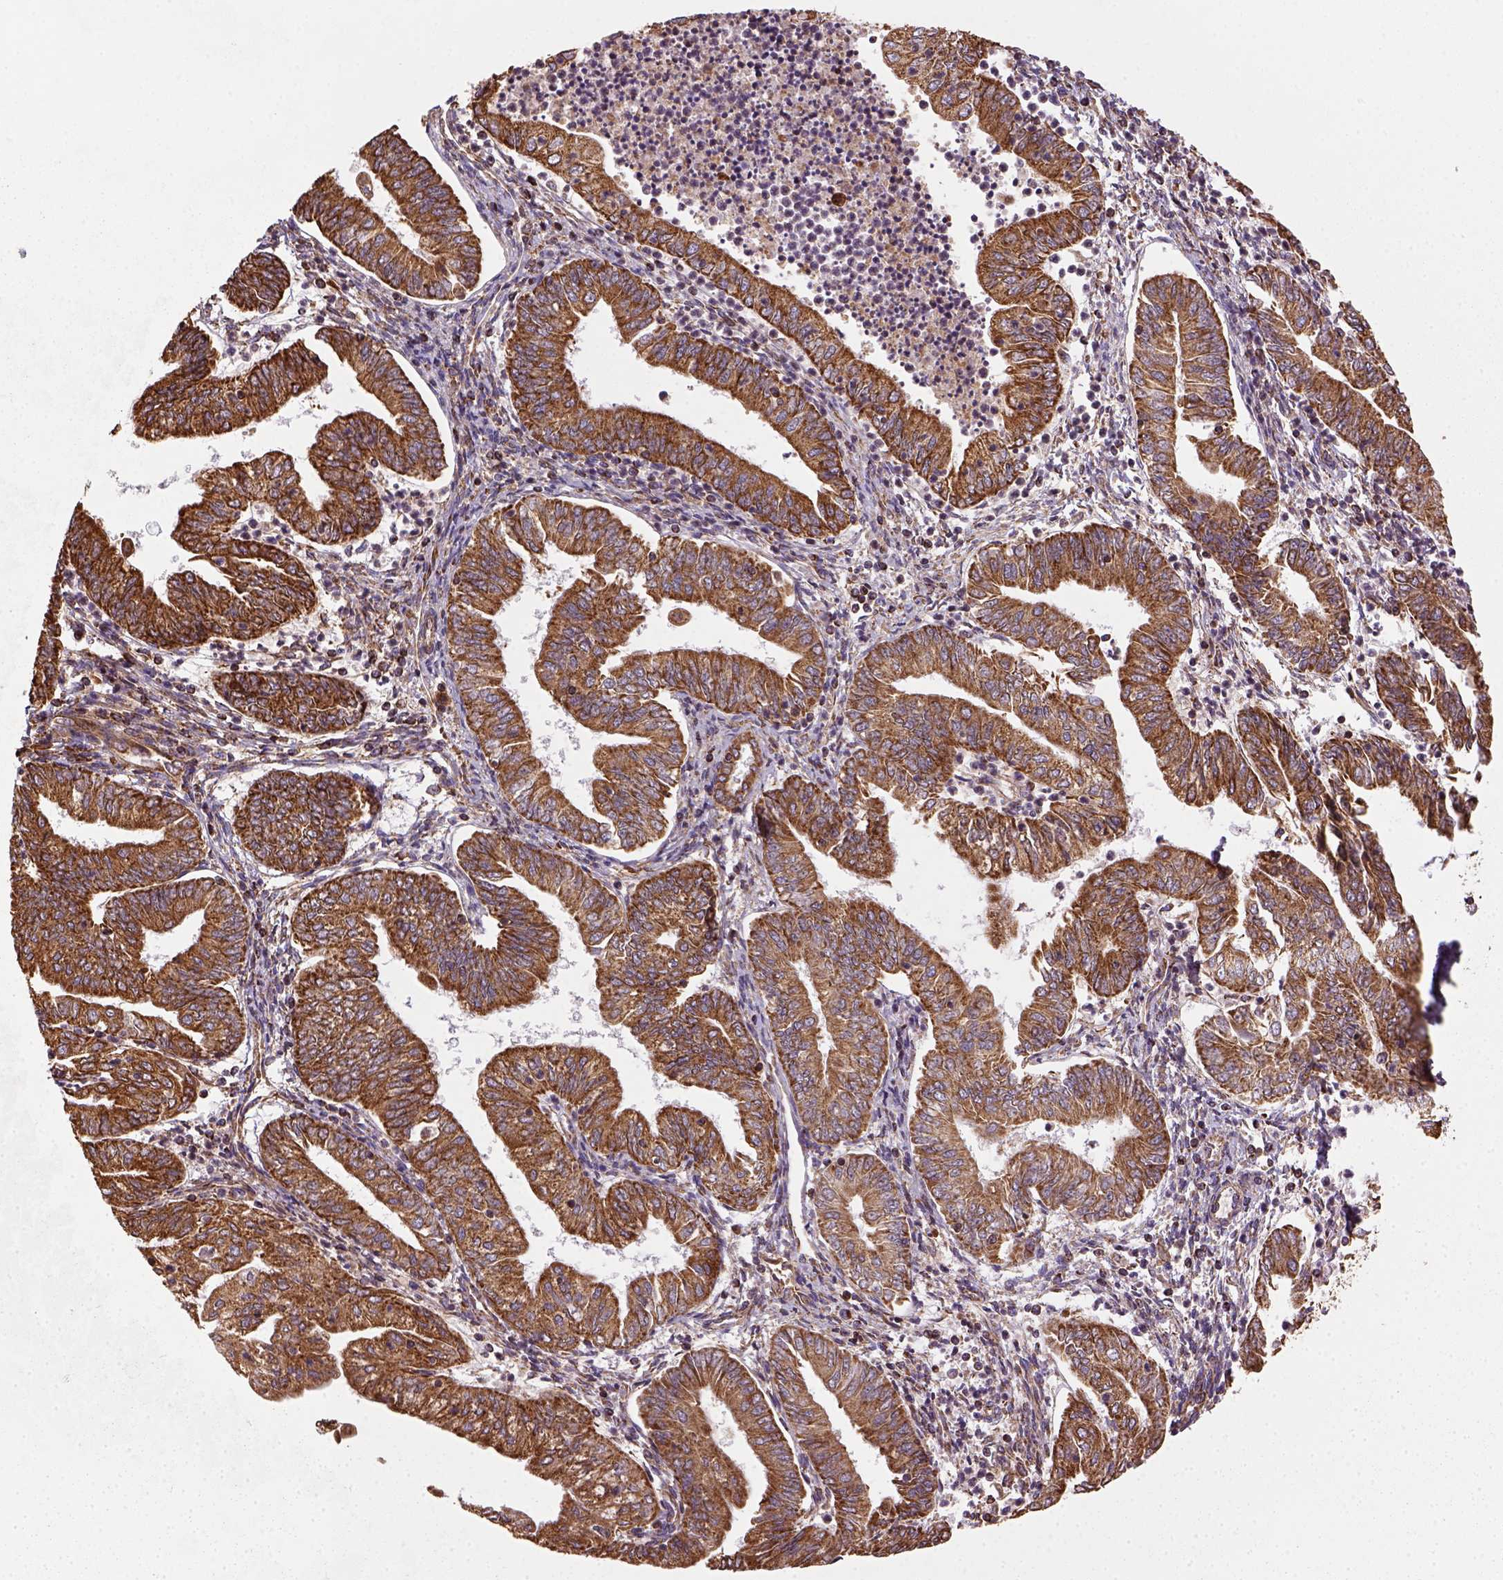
{"staining": {"intensity": "strong", "quantity": ">75%", "location": "cytoplasmic/membranous"}, "tissue": "endometrial cancer", "cell_type": "Tumor cells", "image_type": "cancer", "snomed": [{"axis": "morphology", "description": "Adenocarcinoma, NOS"}, {"axis": "topography", "description": "Endometrium"}], "caption": "Immunohistochemical staining of endometrial cancer (adenocarcinoma) reveals strong cytoplasmic/membranous protein positivity in about >75% of tumor cells.", "gene": "MAPK8IP3", "patient": {"sex": "female", "age": 55}}